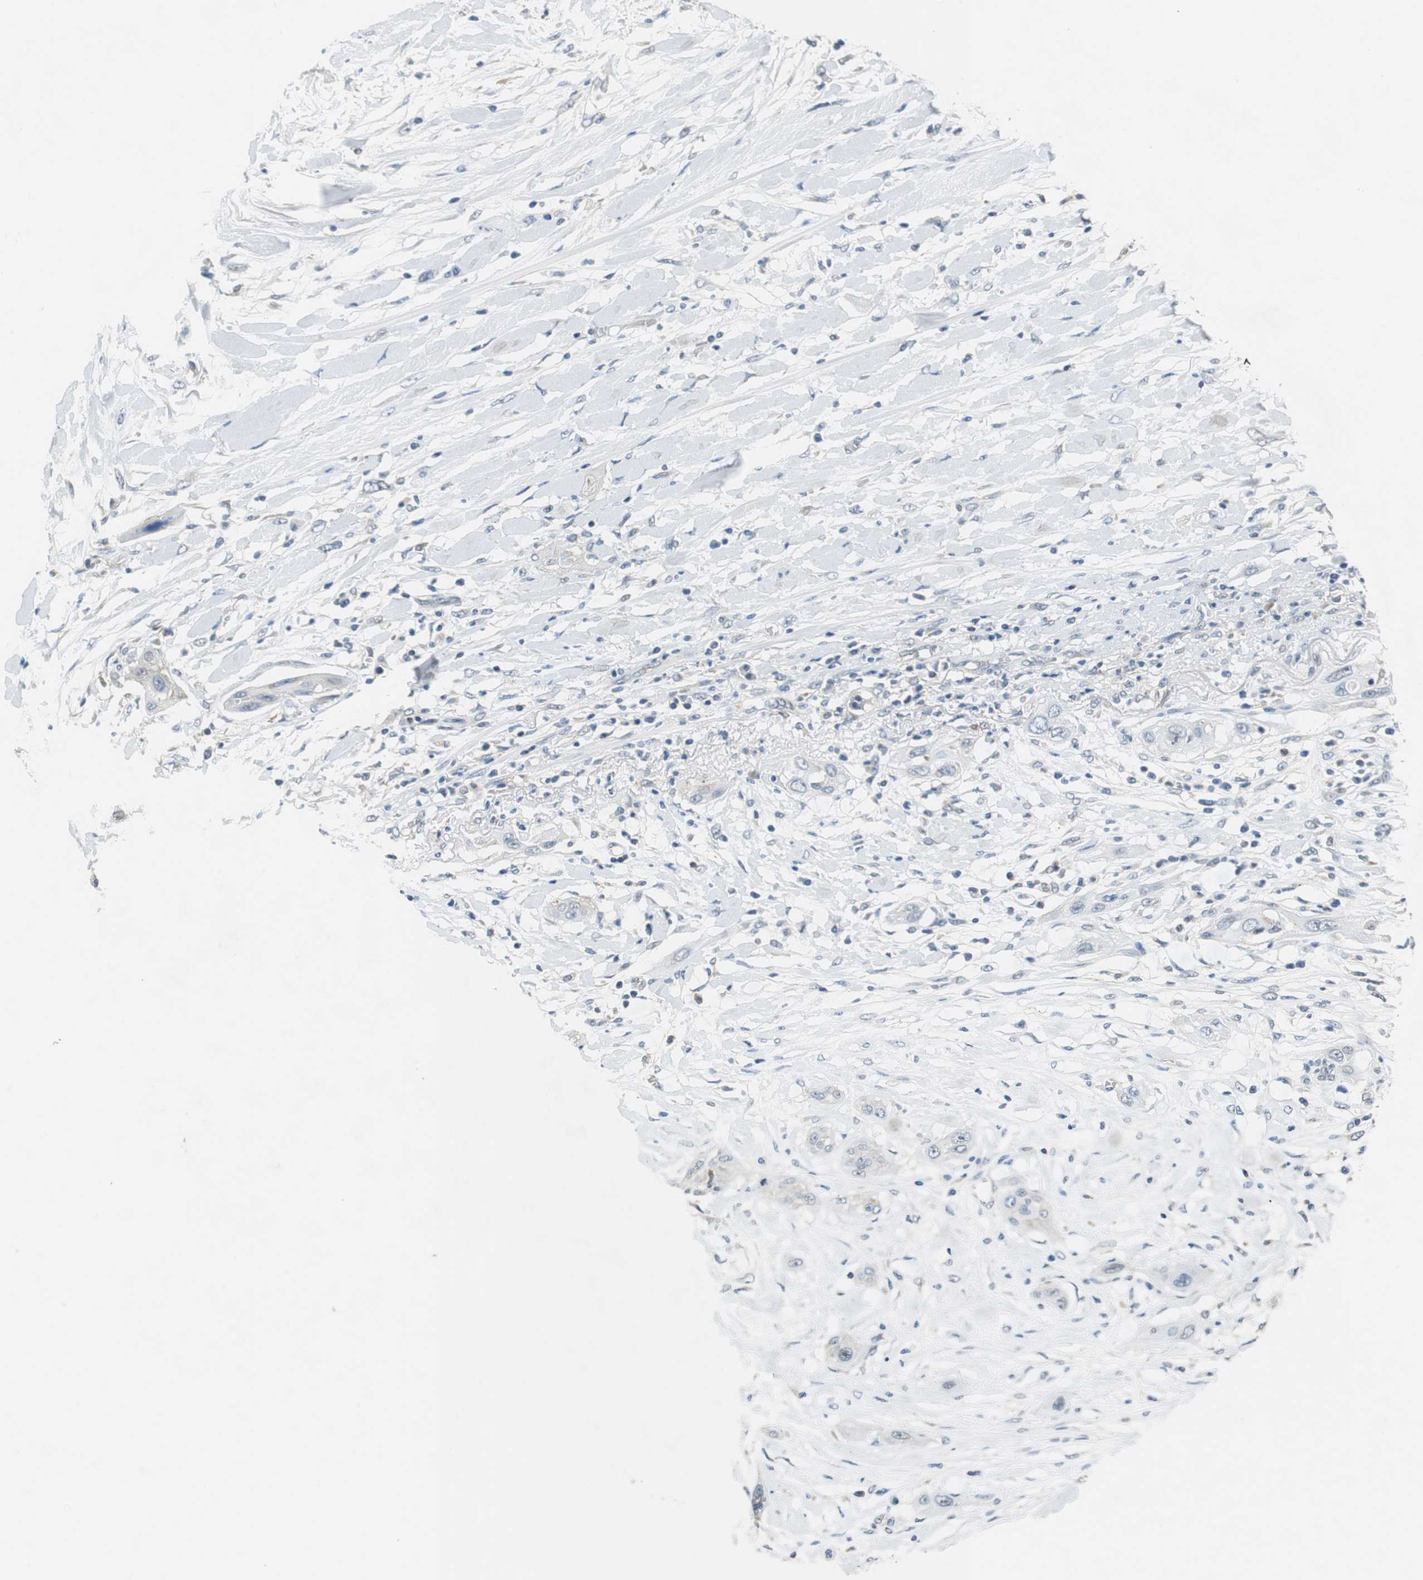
{"staining": {"intensity": "negative", "quantity": "none", "location": "none"}, "tissue": "lung cancer", "cell_type": "Tumor cells", "image_type": "cancer", "snomed": [{"axis": "morphology", "description": "Squamous cell carcinoma, NOS"}, {"axis": "topography", "description": "Lung"}], "caption": "This is an IHC image of squamous cell carcinoma (lung). There is no positivity in tumor cells.", "gene": "CNOT3", "patient": {"sex": "female", "age": 47}}